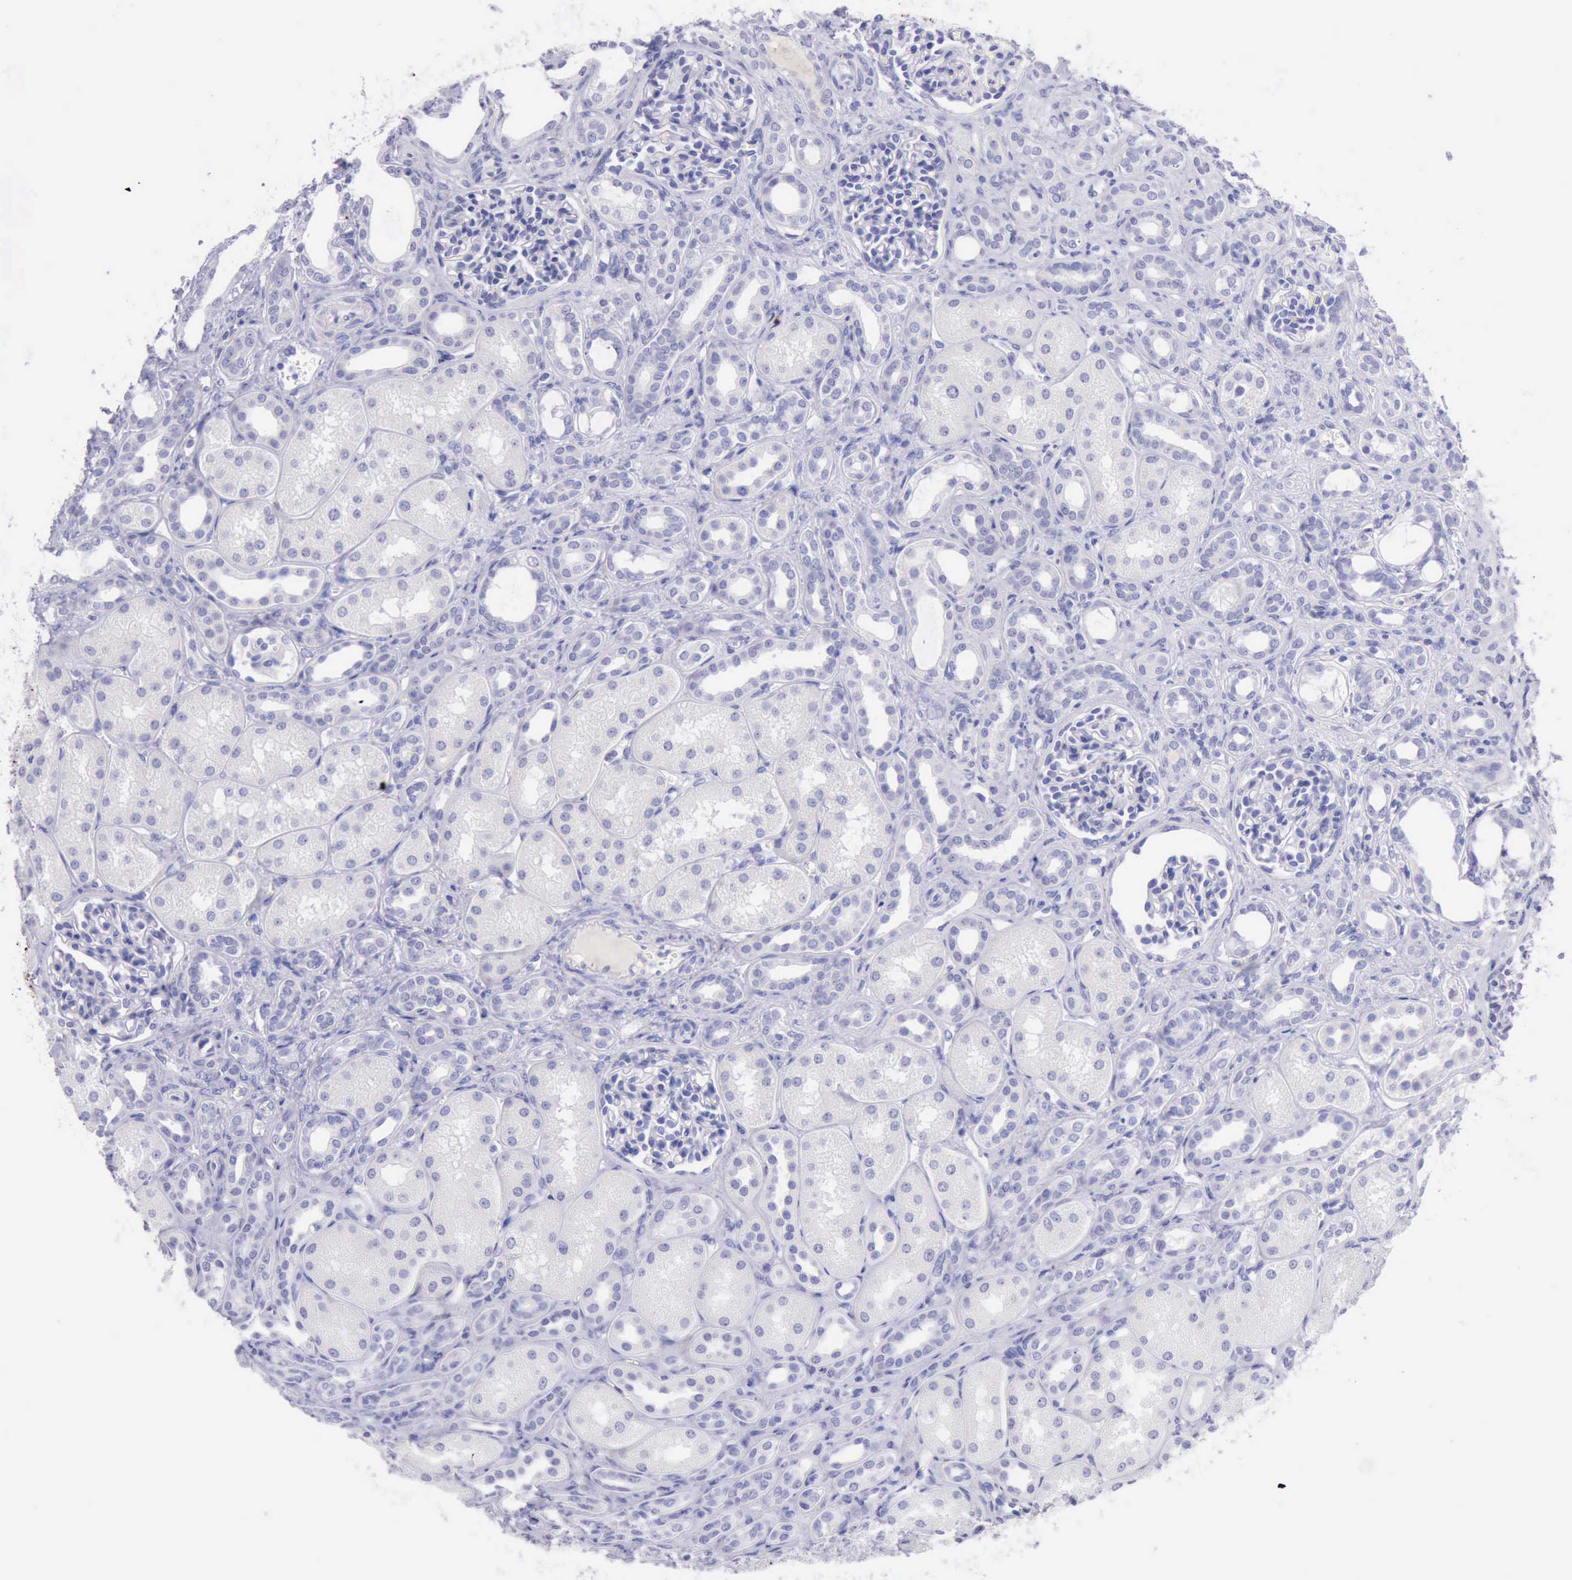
{"staining": {"intensity": "negative", "quantity": "none", "location": "none"}, "tissue": "kidney", "cell_type": "Cells in glomeruli", "image_type": "normal", "snomed": [{"axis": "morphology", "description": "Normal tissue, NOS"}, {"axis": "topography", "description": "Kidney"}], "caption": "DAB immunohistochemical staining of unremarkable kidney demonstrates no significant expression in cells in glomeruli.", "gene": "LRFN5", "patient": {"sex": "male", "age": 7}}